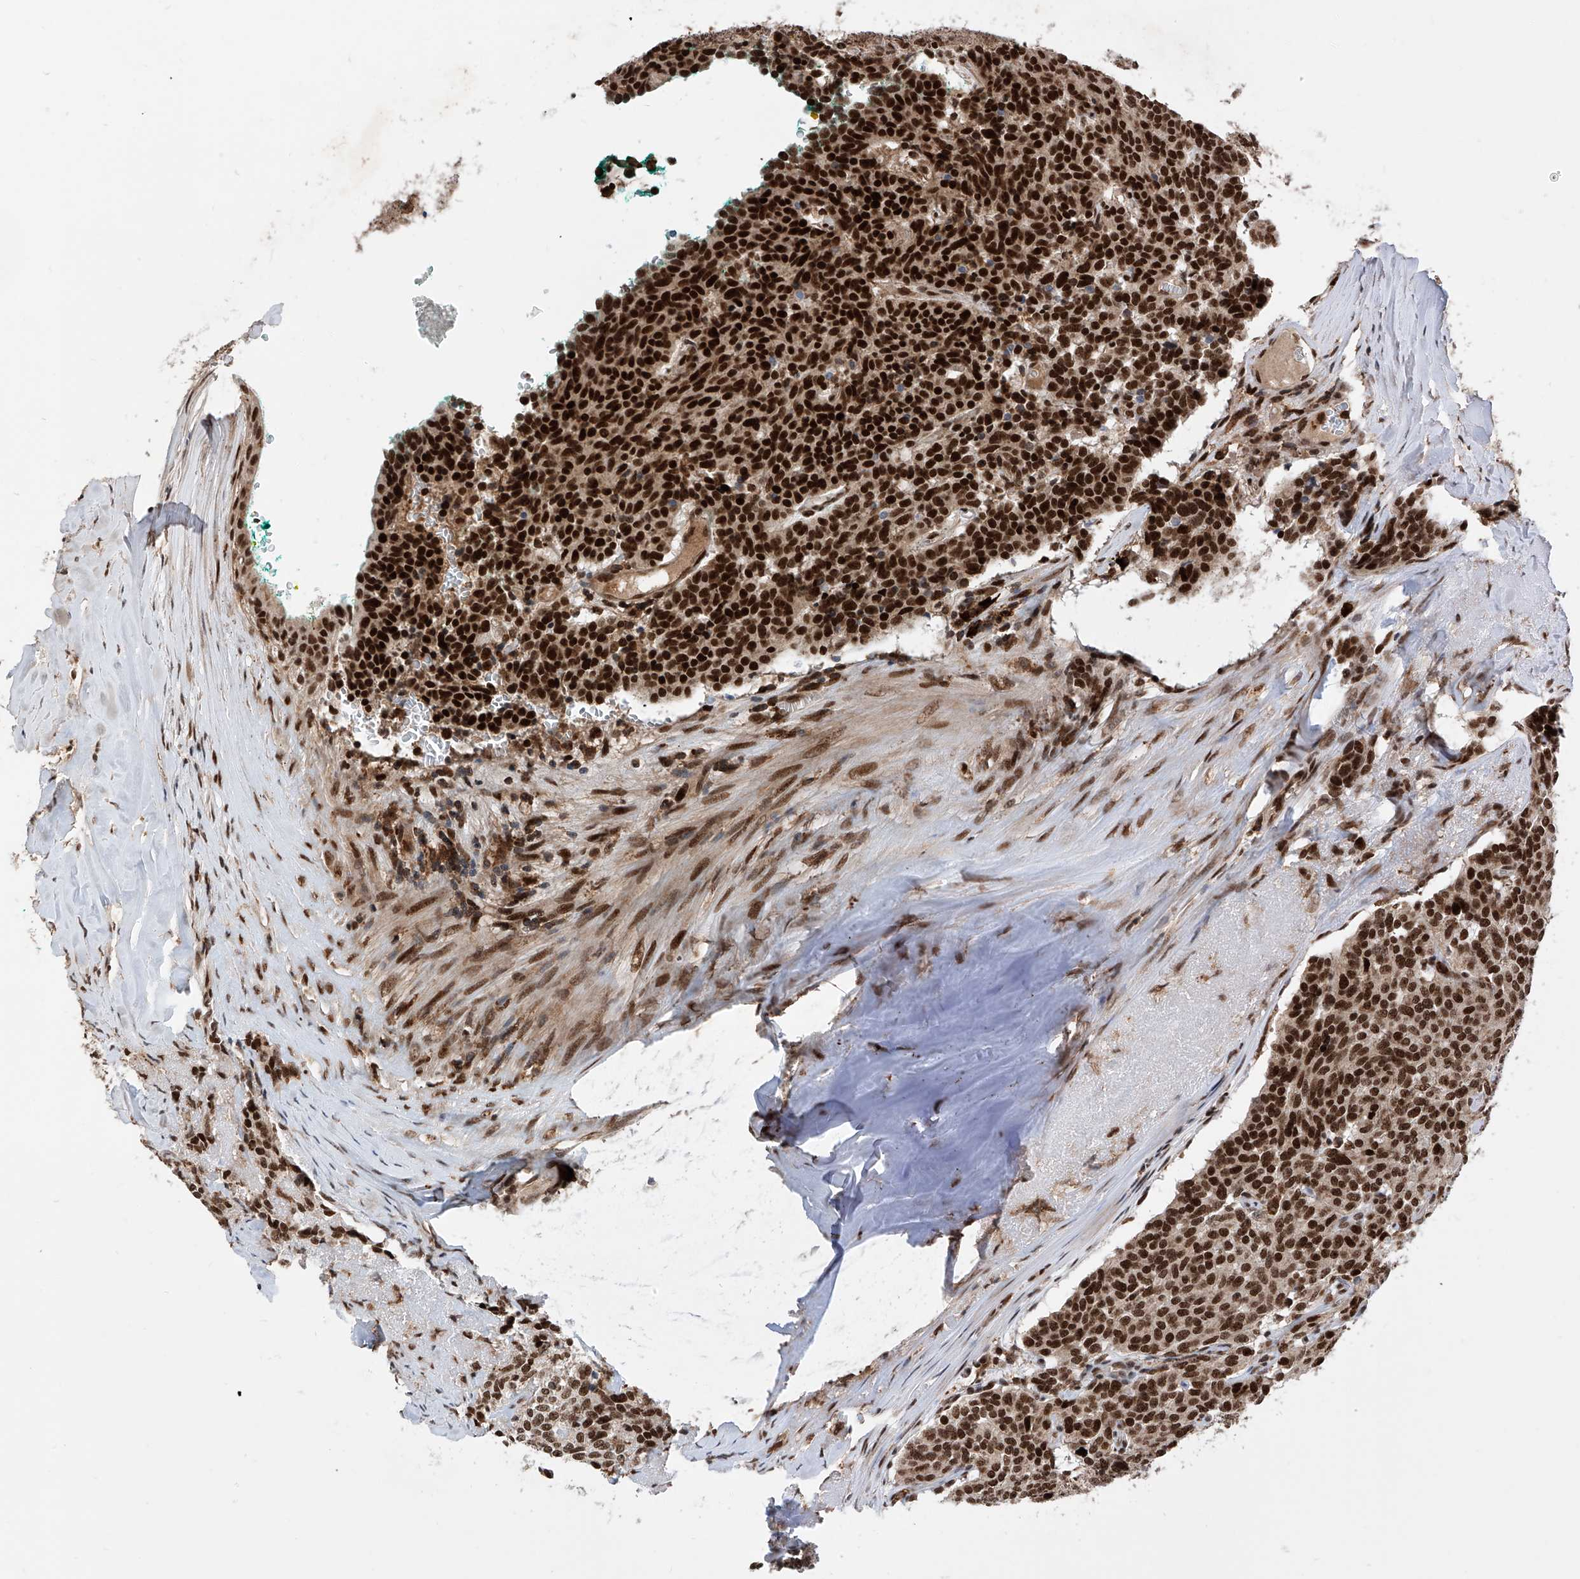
{"staining": {"intensity": "strong", "quantity": ">75%", "location": "nuclear"}, "tissue": "carcinoid", "cell_type": "Tumor cells", "image_type": "cancer", "snomed": [{"axis": "morphology", "description": "Carcinoid, malignant, NOS"}, {"axis": "topography", "description": "Lung"}], "caption": "Carcinoid (malignant) stained with DAB immunohistochemistry demonstrates high levels of strong nuclear expression in about >75% of tumor cells.", "gene": "ZNF280D", "patient": {"sex": "female", "age": 46}}